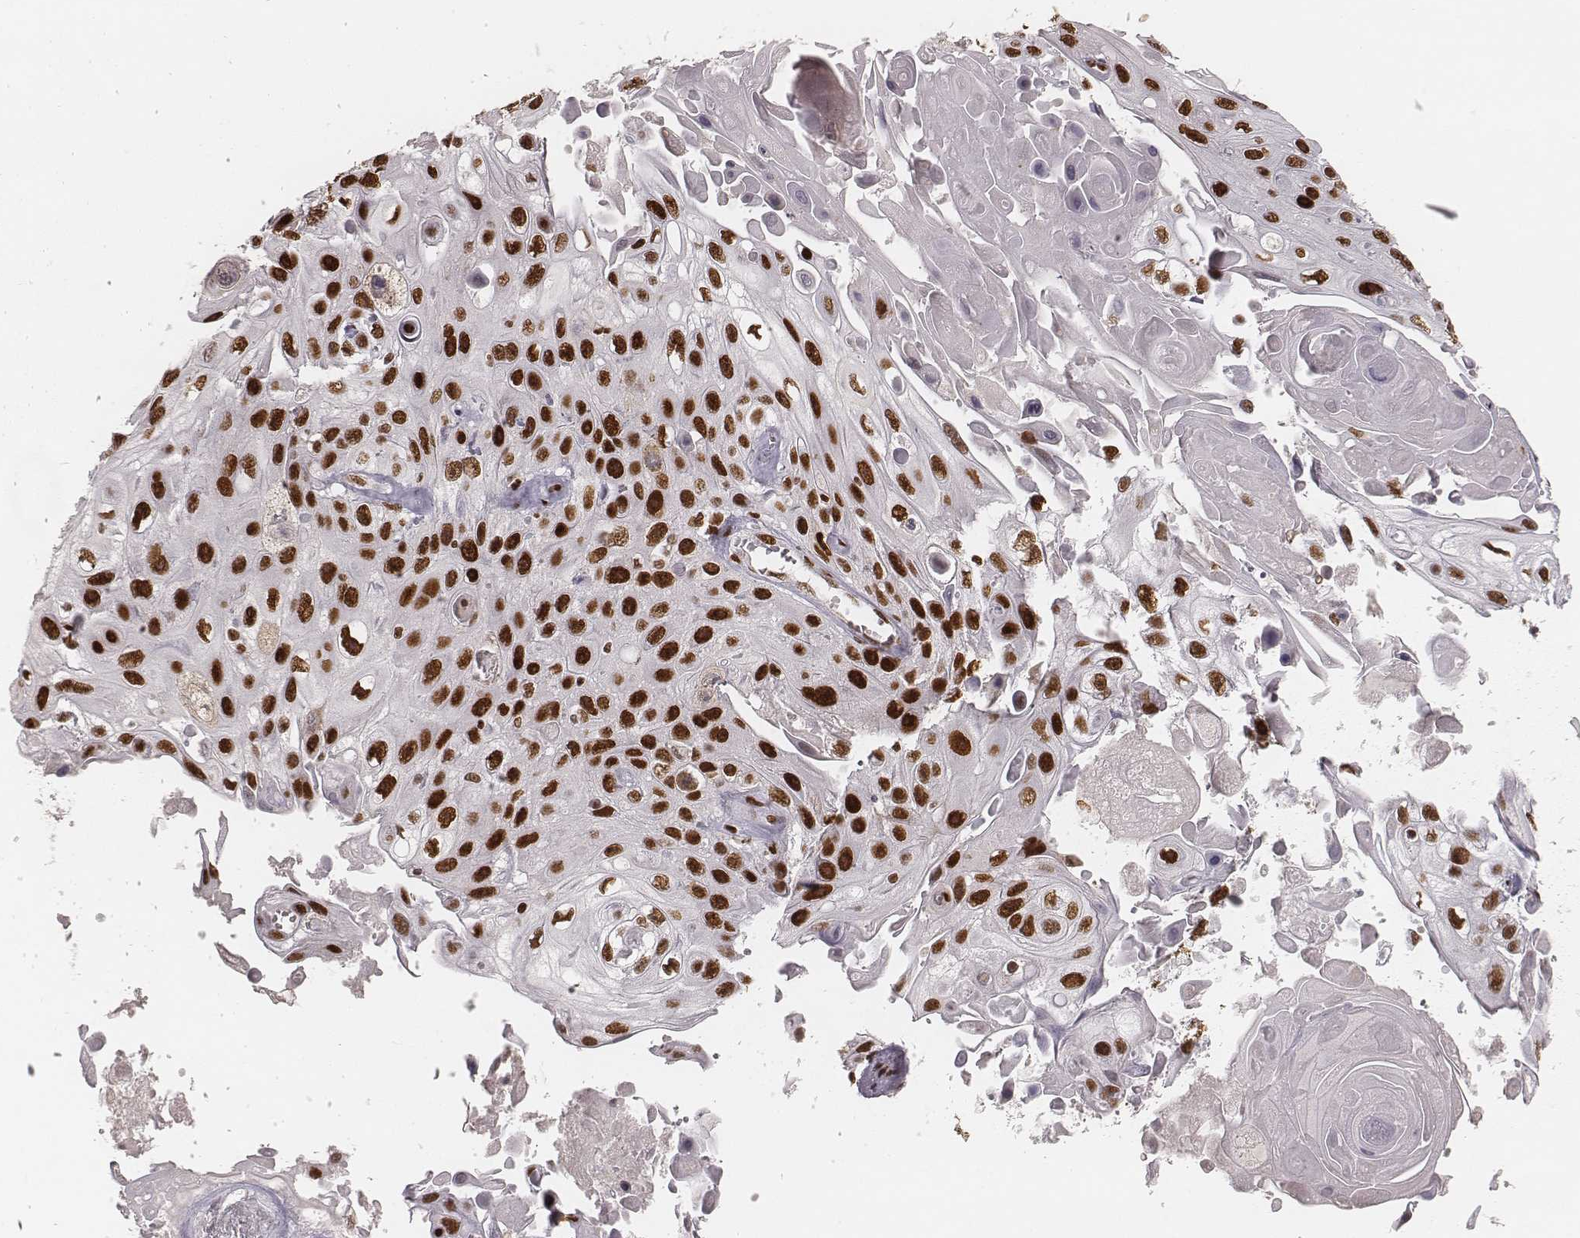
{"staining": {"intensity": "strong", "quantity": ">75%", "location": "nuclear"}, "tissue": "skin cancer", "cell_type": "Tumor cells", "image_type": "cancer", "snomed": [{"axis": "morphology", "description": "Squamous cell carcinoma, NOS"}, {"axis": "topography", "description": "Skin"}], "caption": "Immunohistochemical staining of skin squamous cell carcinoma displays high levels of strong nuclear protein expression in about >75% of tumor cells.", "gene": "HNRNPC", "patient": {"sex": "male", "age": 82}}